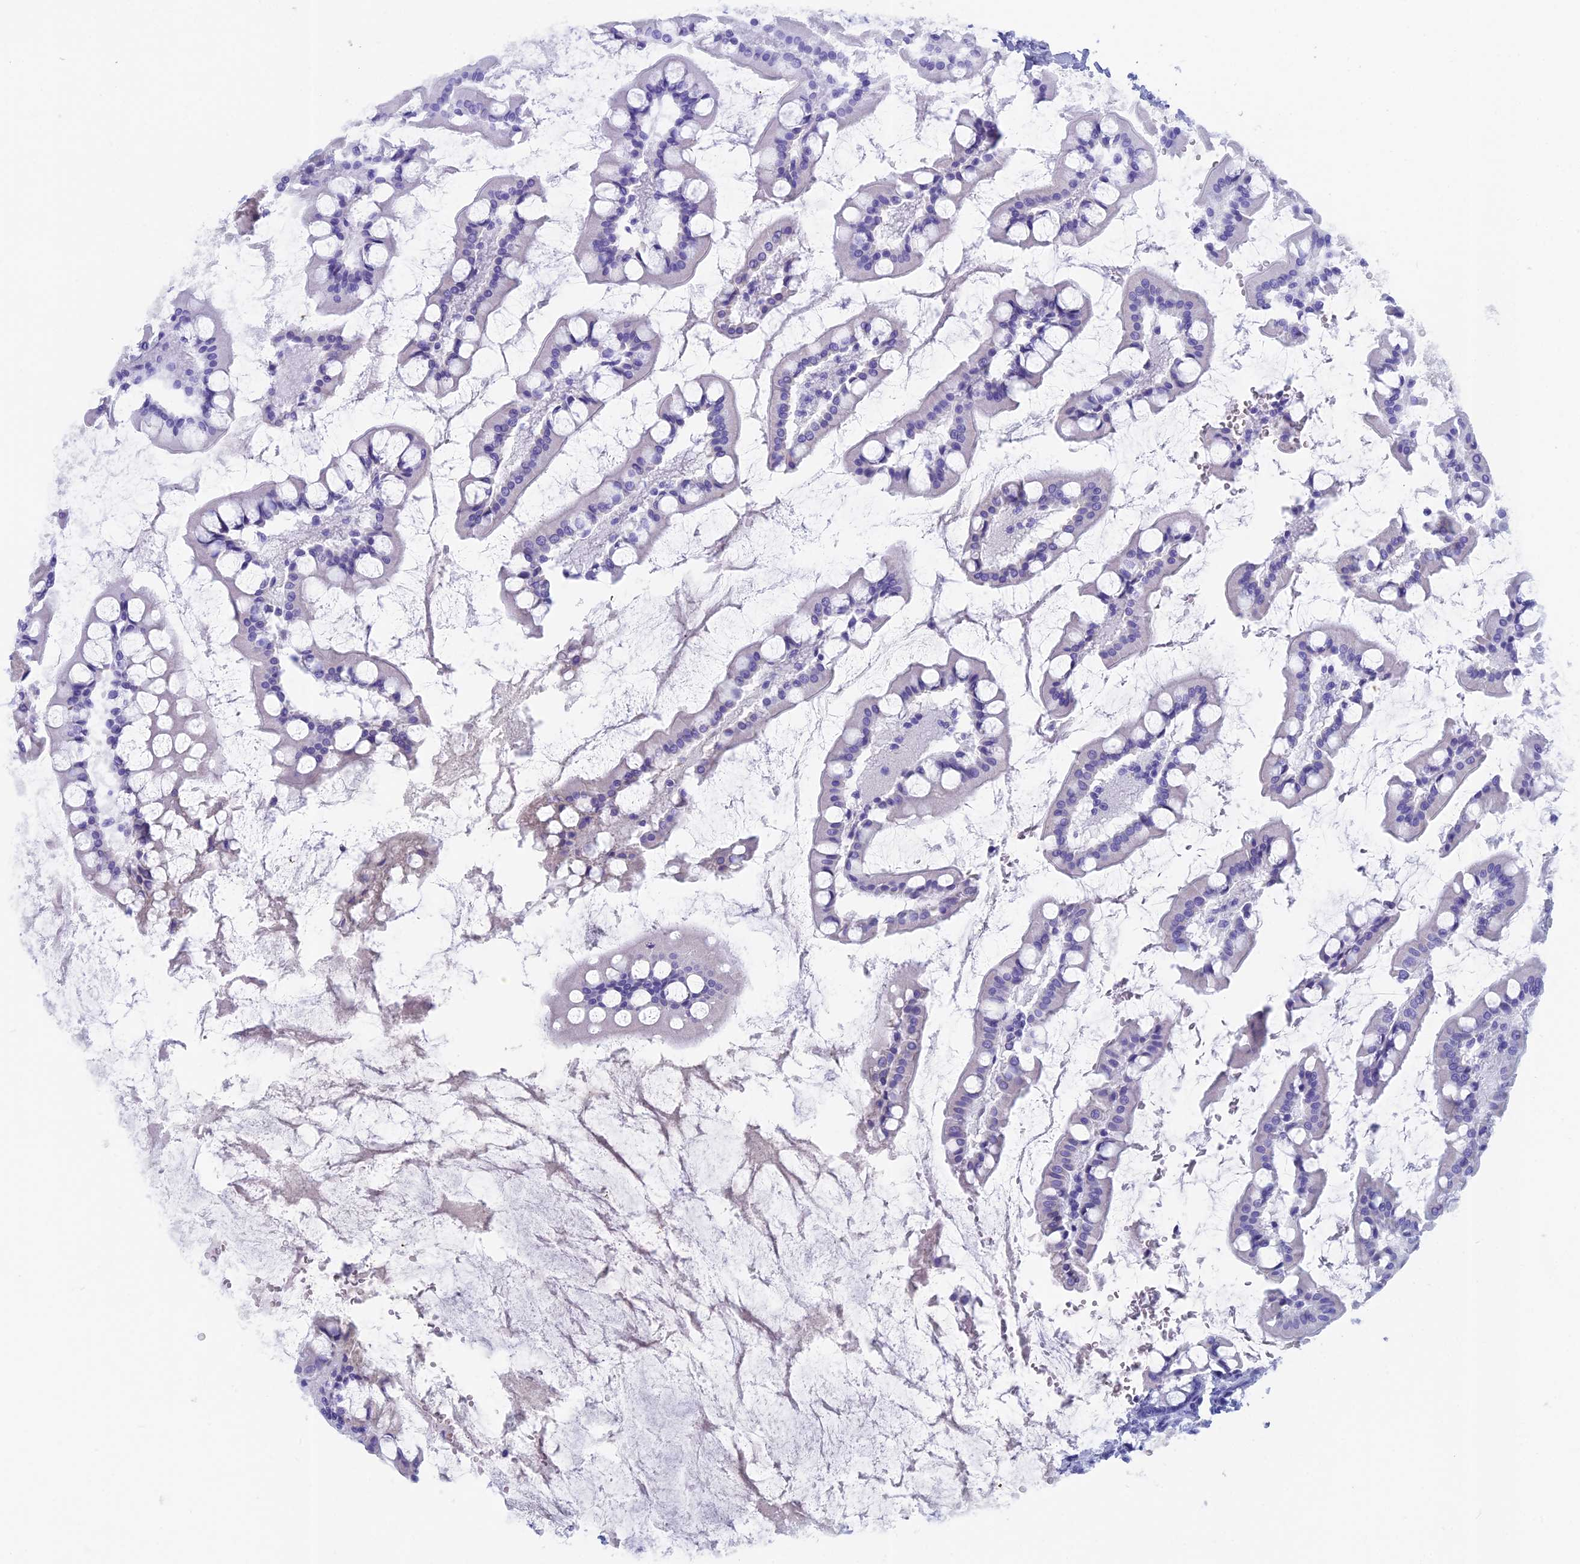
{"staining": {"intensity": "negative", "quantity": "none", "location": "none"}, "tissue": "small intestine", "cell_type": "Glandular cells", "image_type": "normal", "snomed": [{"axis": "morphology", "description": "Normal tissue, NOS"}, {"axis": "topography", "description": "Small intestine"}], "caption": "The image demonstrates no staining of glandular cells in unremarkable small intestine. (DAB (3,3'-diaminobenzidine) immunohistochemistry (IHC) with hematoxylin counter stain).", "gene": "CAPS", "patient": {"sex": "male", "age": 52}}